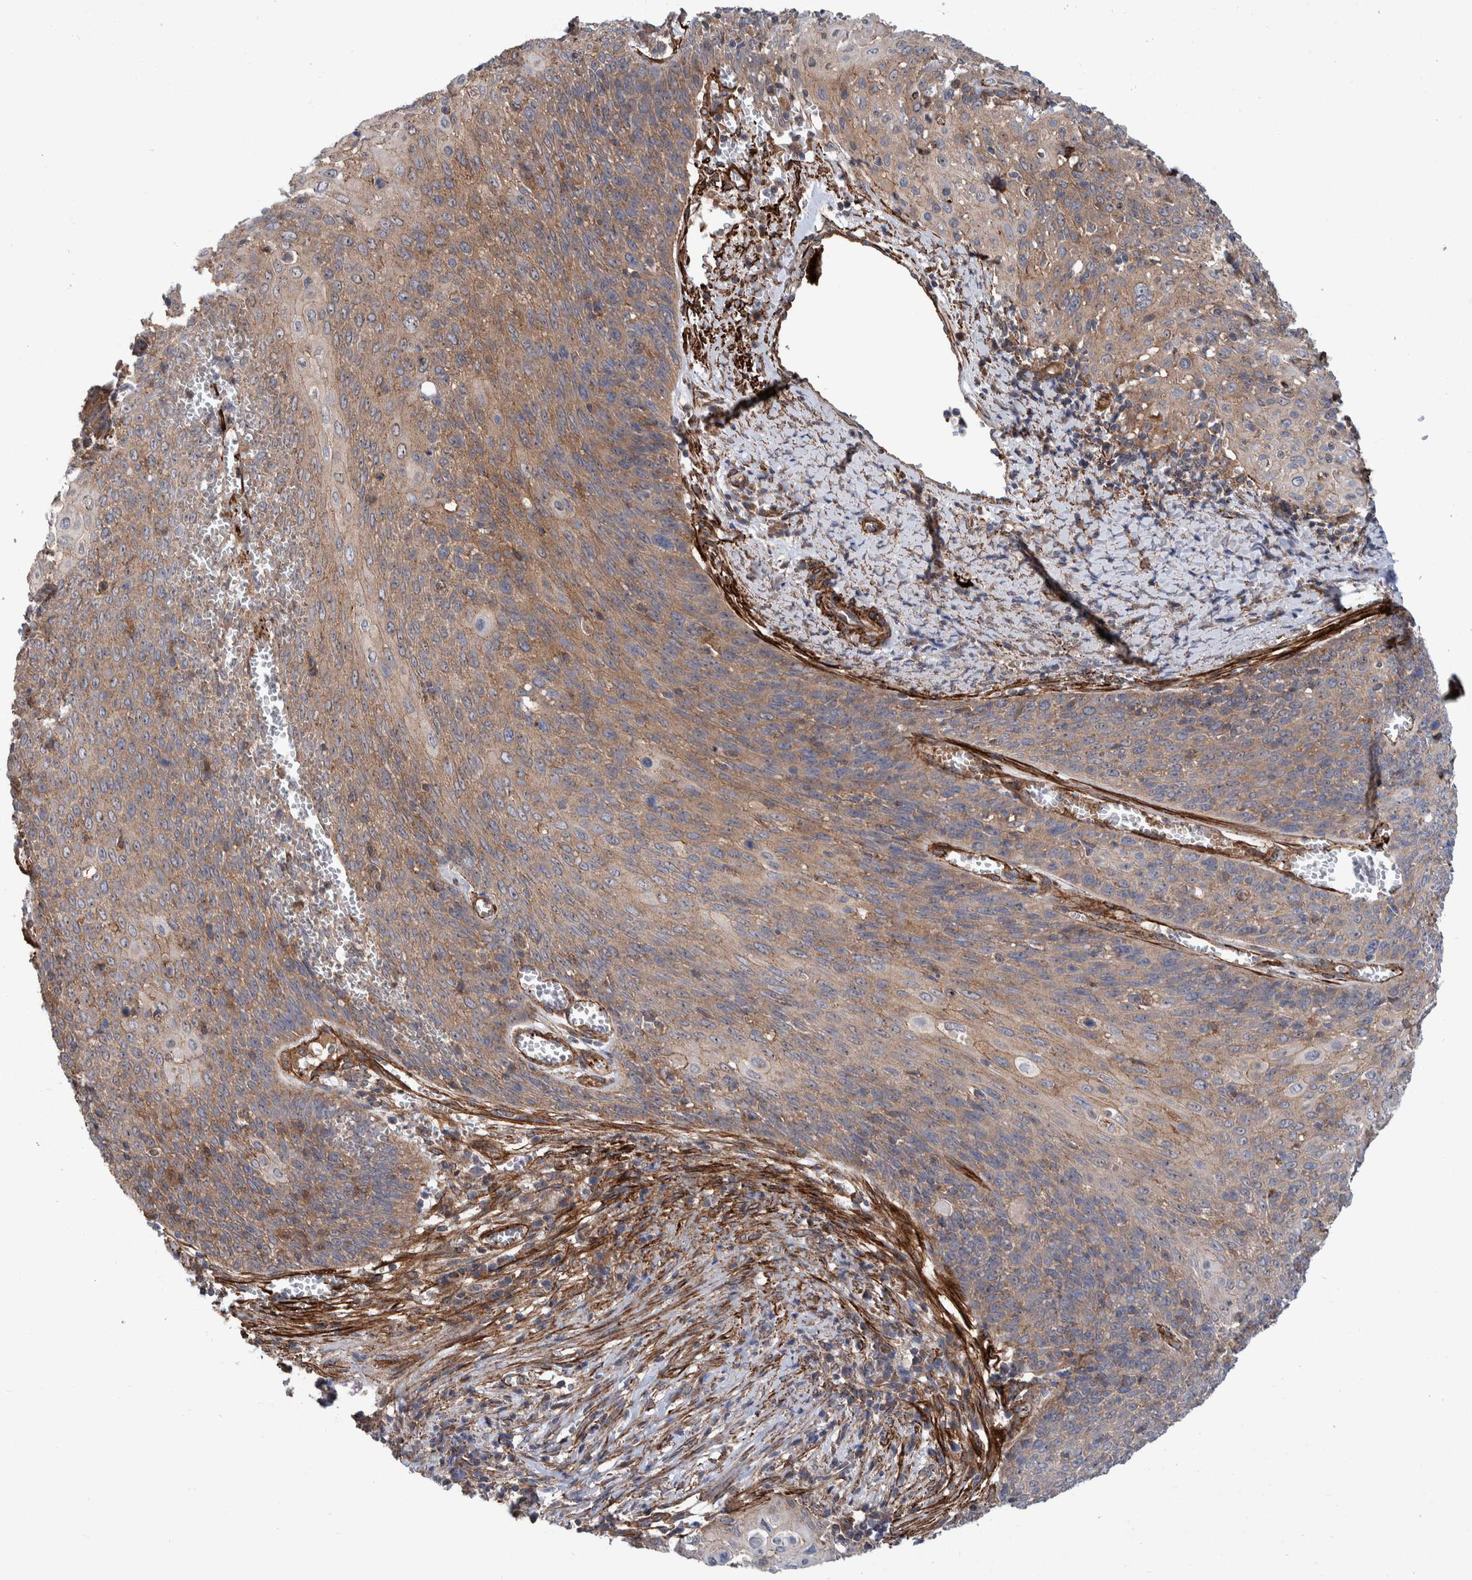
{"staining": {"intensity": "weak", "quantity": ">75%", "location": "cytoplasmic/membranous"}, "tissue": "cervical cancer", "cell_type": "Tumor cells", "image_type": "cancer", "snomed": [{"axis": "morphology", "description": "Squamous cell carcinoma, NOS"}, {"axis": "topography", "description": "Cervix"}], "caption": "Brown immunohistochemical staining in cervical cancer (squamous cell carcinoma) demonstrates weak cytoplasmic/membranous staining in approximately >75% of tumor cells. (DAB (3,3'-diaminobenzidine) = brown stain, brightfield microscopy at high magnification).", "gene": "SLC25A10", "patient": {"sex": "female", "age": 39}}